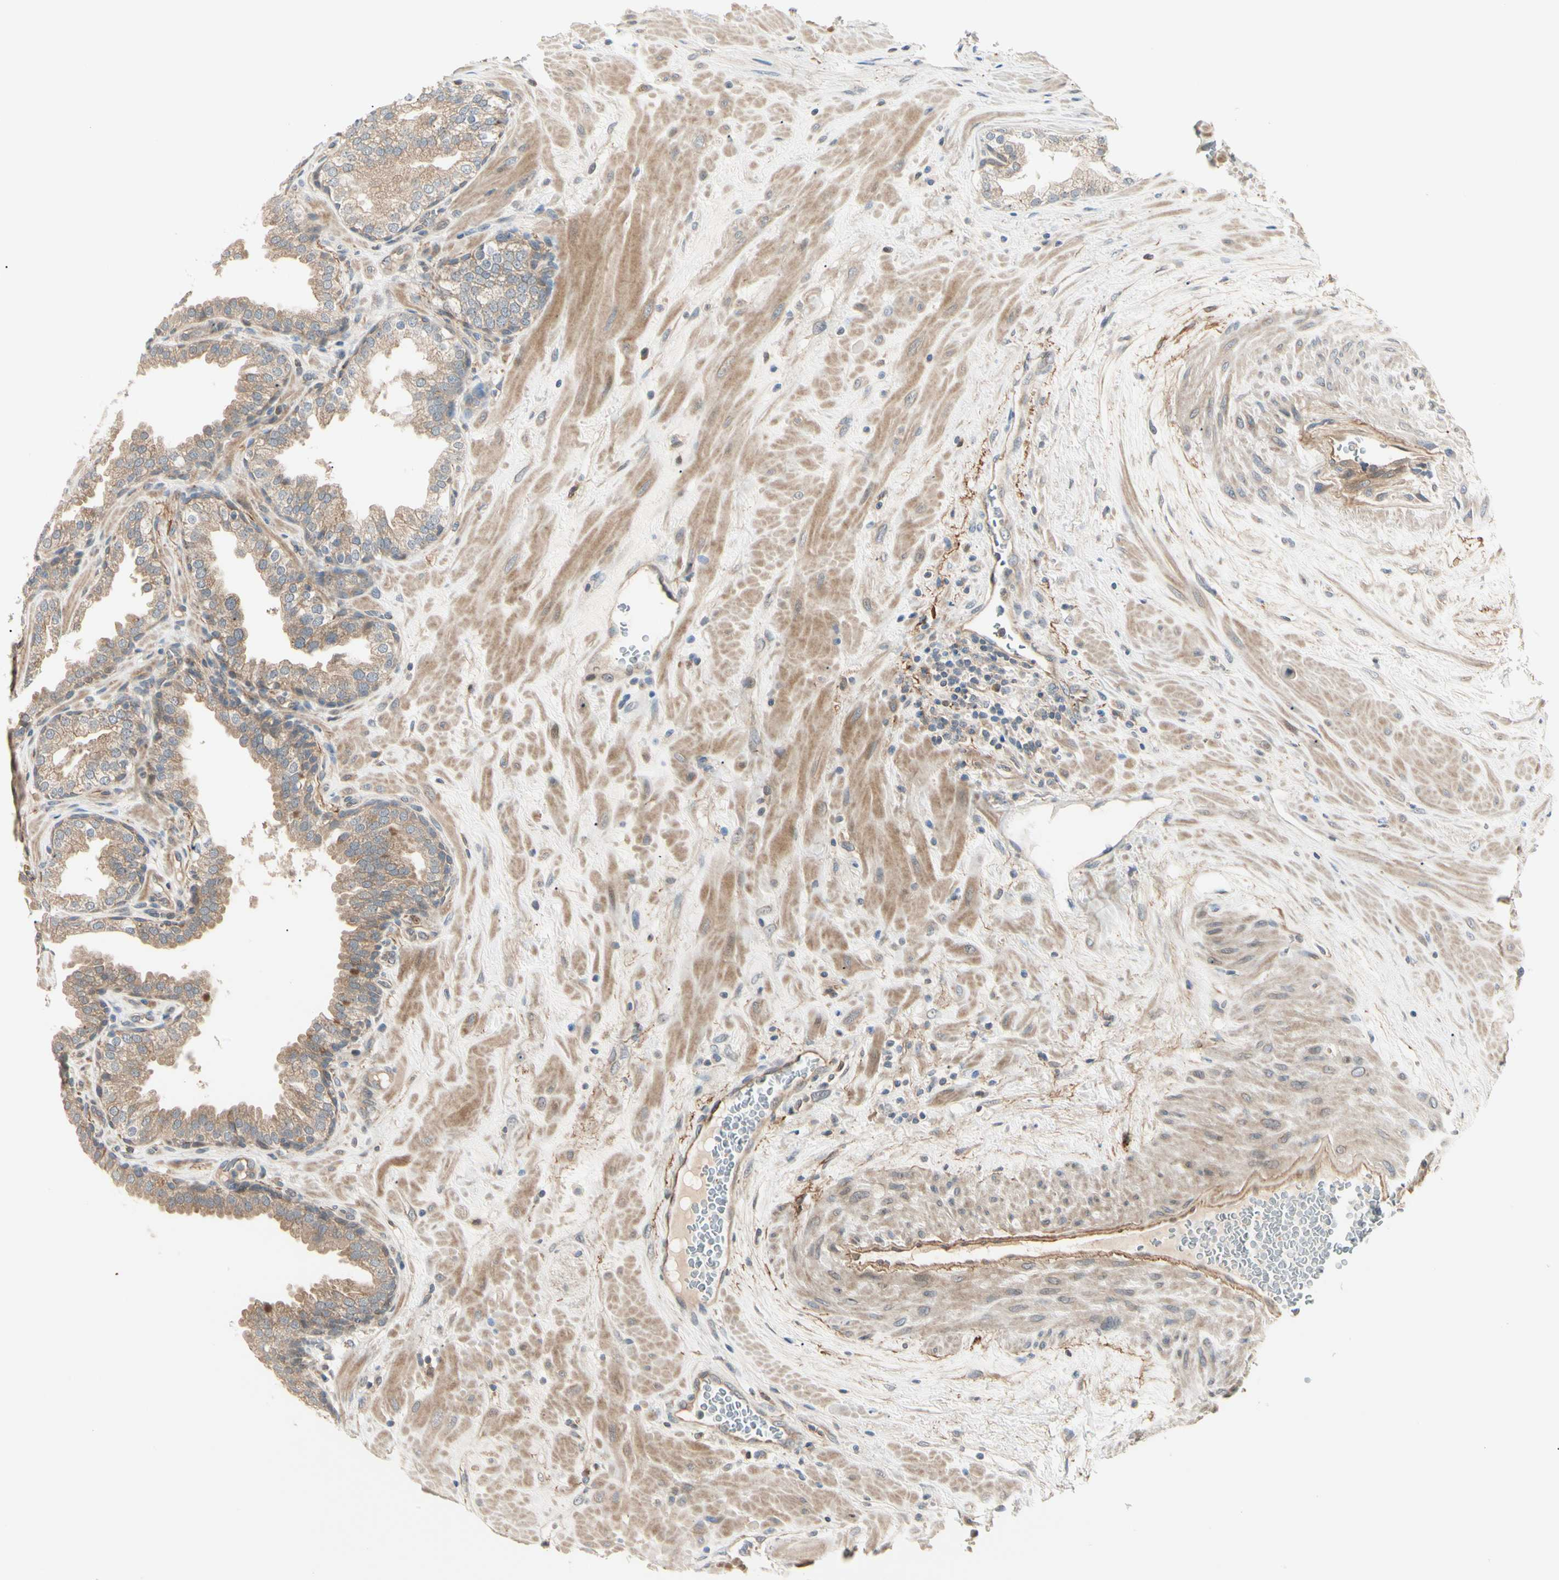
{"staining": {"intensity": "moderate", "quantity": ">75%", "location": "cytoplasmic/membranous"}, "tissue": "prostate", "cell_type": "Glandular cells", "image_type": "normal", "snomed": [{"axis": "morphology", "description": "Normal tissue, NOS"}, {"axis": "topography", "description": "Prostate"}], "caption": "IHC photomicrograph of normal prostate: prostate stained using immunohistochemistry (IHC) demonstrates medium levels of moderate protein expression localized specifically in the cytoplasmic/membranous of glandular cells, appearing as a cytoplasmic/membranous brown color.", "gene": "F2R", "patient": {"sex": "male", "age": 51}}